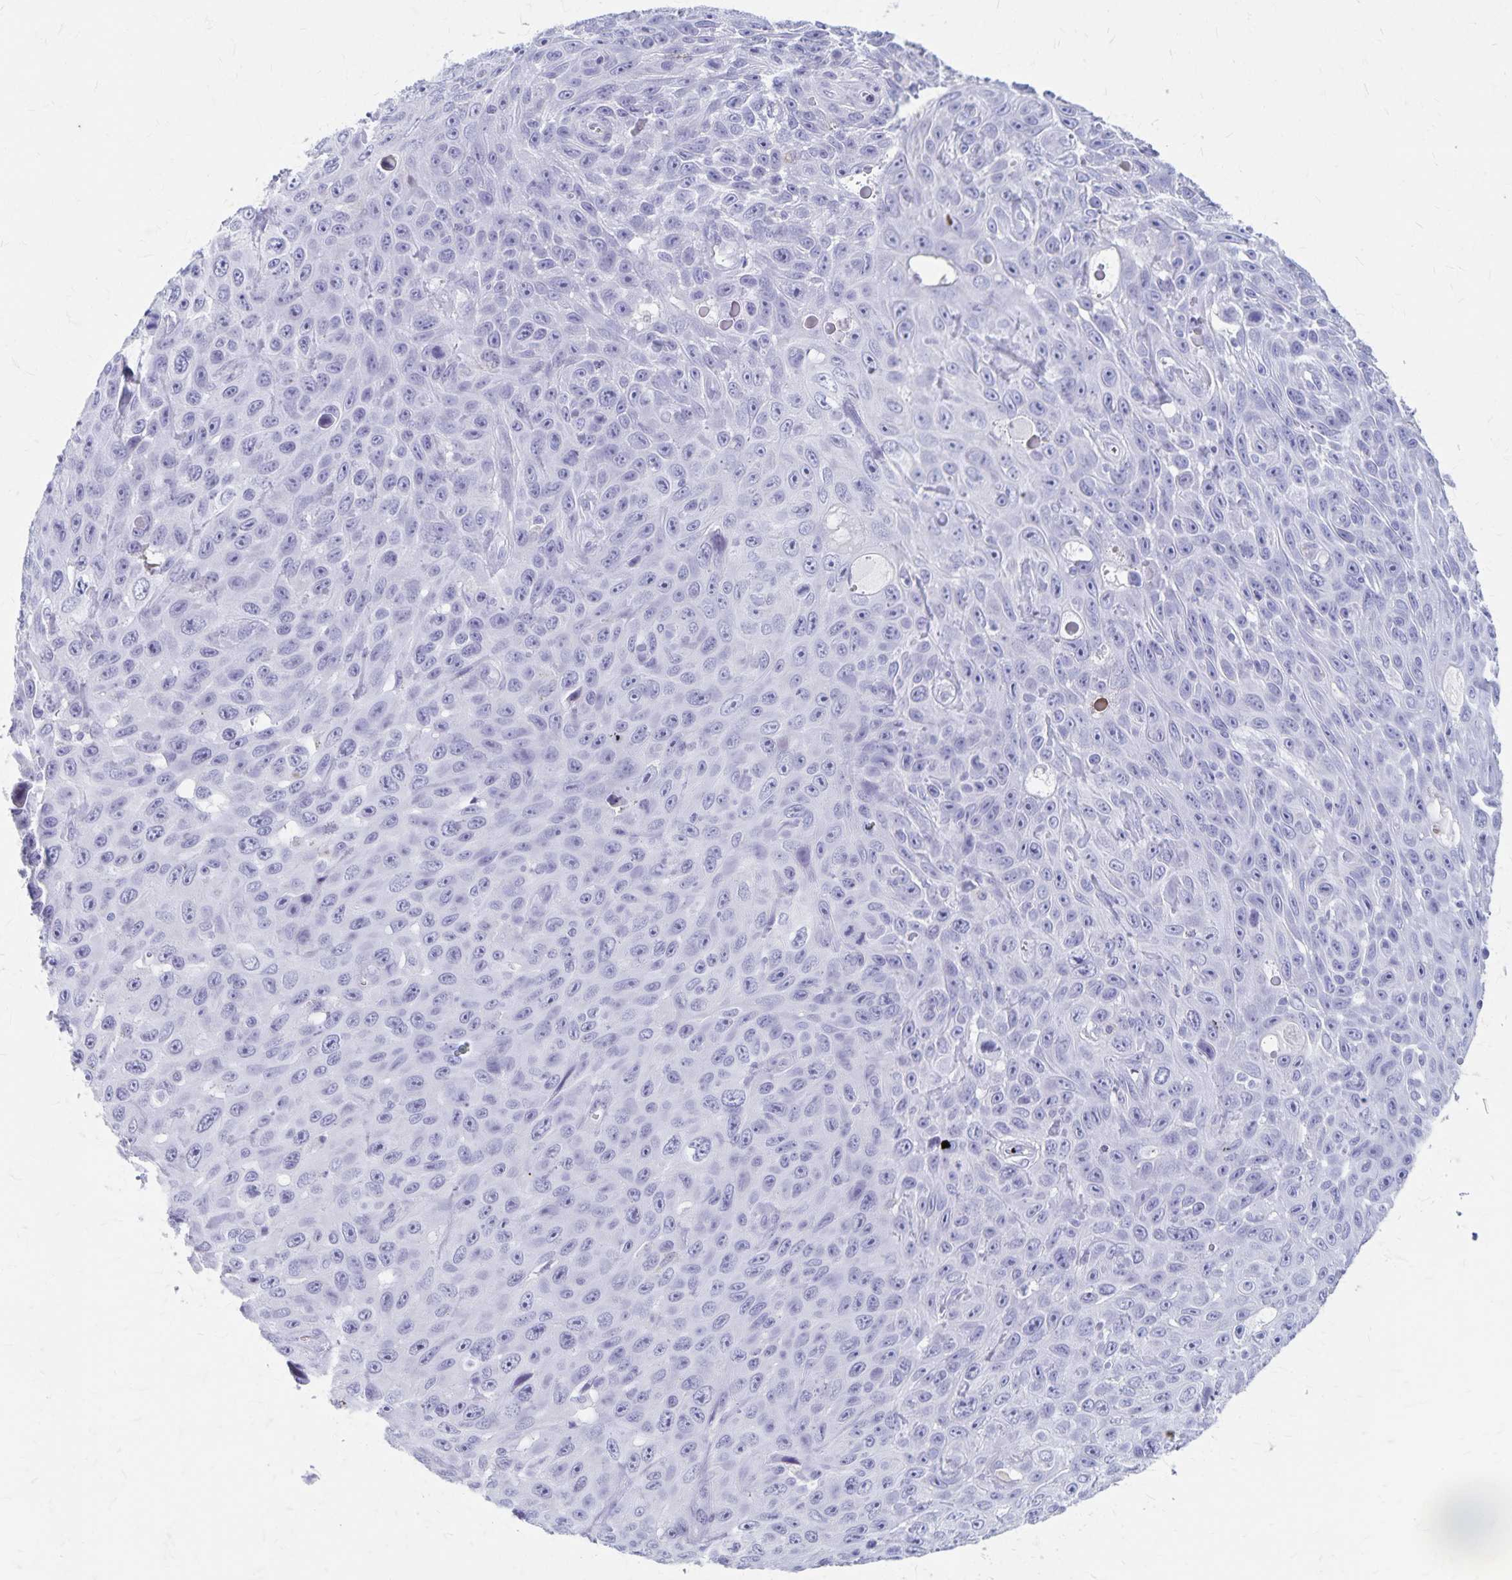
{"staining": {"intensity": "negative", "quantity": "none", "location": "none"}, "tissue": "skin cancer", "cell_type": "Tumor cells", "image_type": "cancer", "snomed": [{"axis": "morphology", "description": "Squamous cell carcinoma, NOS"}, {"axis": "topography", "description": "Skin"}], "caption": "Immunohistochemistry (IHC) of skin squamous cell carcinoma demonstrates no expression in tumor cells. (DAB (3,3'-diaminobenzidine) IHC visualized using brightfield microscopy, high magnification).", "gene": "GPBAR1", "patient": {"sex": "male", "age": 82}}